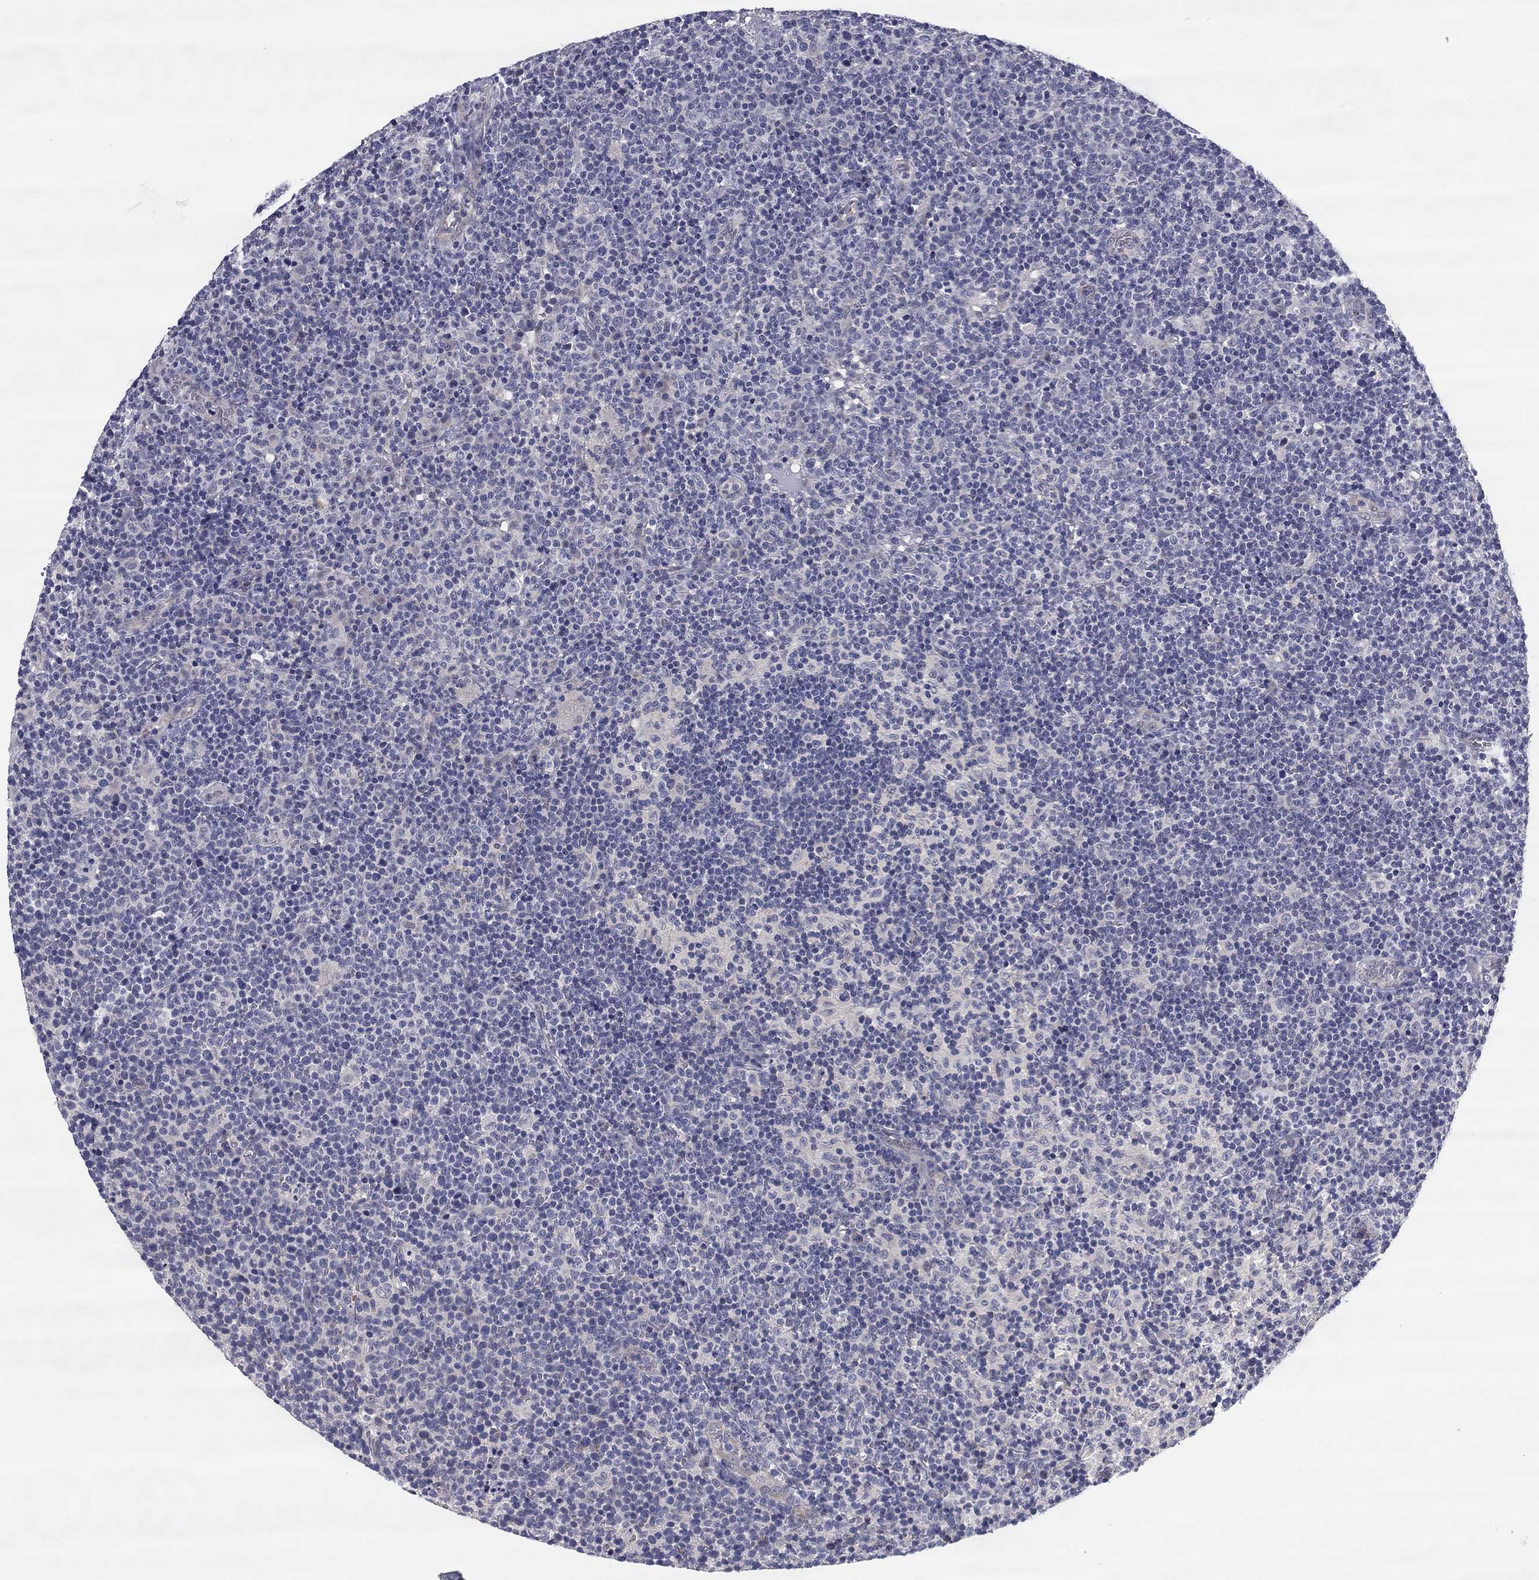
{"staining": {"intensity": "negative", "quantity": "none", "location": "none"}, "tissue": "lymphoma", "cell_type": "Tumor cells", "image_type": "cancer", "snomed": [{"axis": "morphology", "description": "Malignant lymphoma, non-Hodgkin's type, High grade"}, {"axis": "topography", "description": "Lymph node"}], "caption": "The micrograph exhibits no significant positivity in tumor cells of high-grade malignant lymphoma, non-Hodgkin's type.", "gene": "REXO5", "patient": {"sex": "male", "age": 61}}